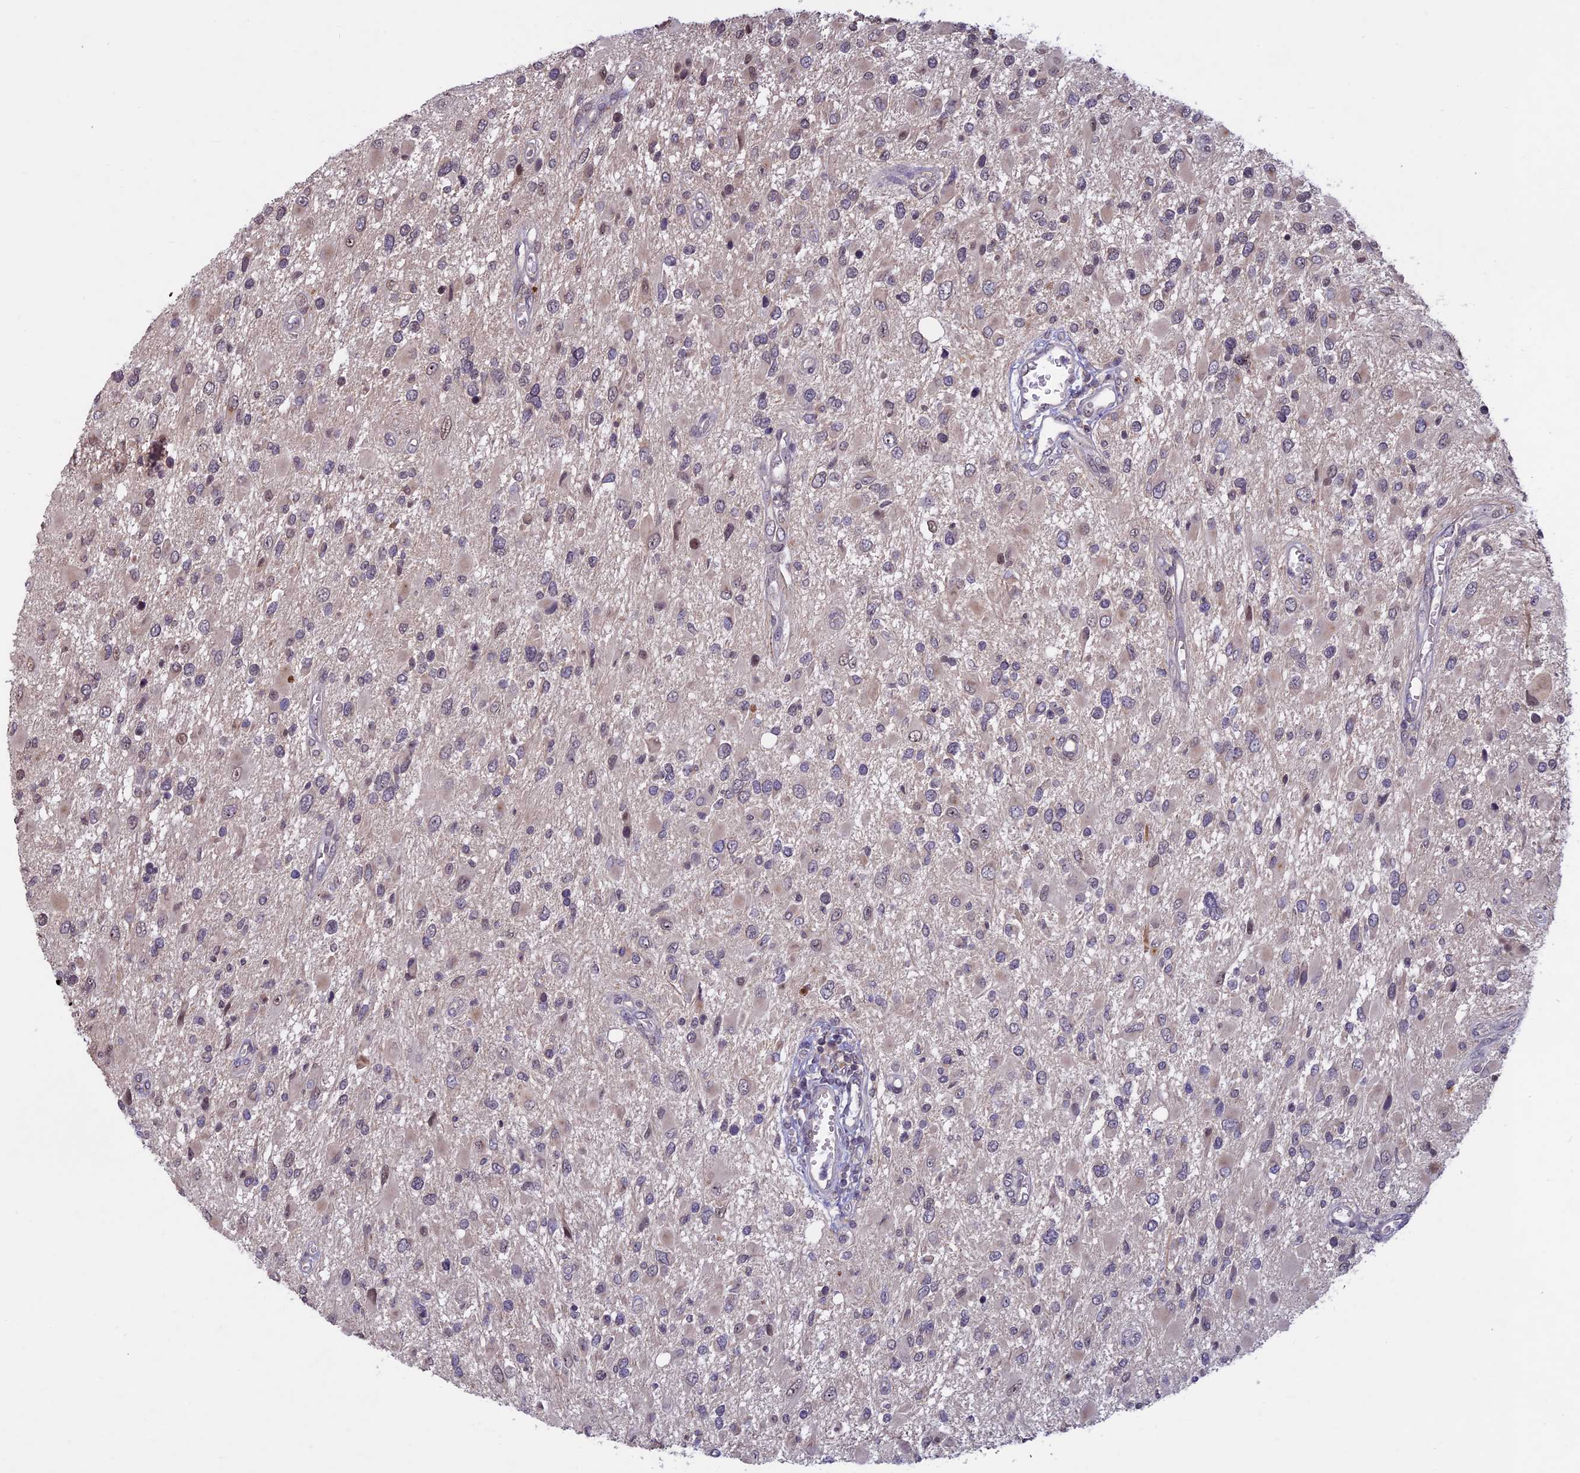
{"staining": {"intensity": "weak", "quantity": "<25%", "location": "nuclear"}, "tissue": "glioma", "cell_type": "Tumor cells", "image_type": "cancer", "snomed": [{"axis": "morphology", "description": "Glioma, malignant, High grade"}, {"axis": "topography", "description": "Brain"}], "caption": "Glioma was stained to show a protein in brown. There is no significant positivity in tumor cells. (Brightfield microscopy of DAB IHC at high magnification).", "gene": "SPIRE1", "patient": {"sex": "male", "age": 53}}